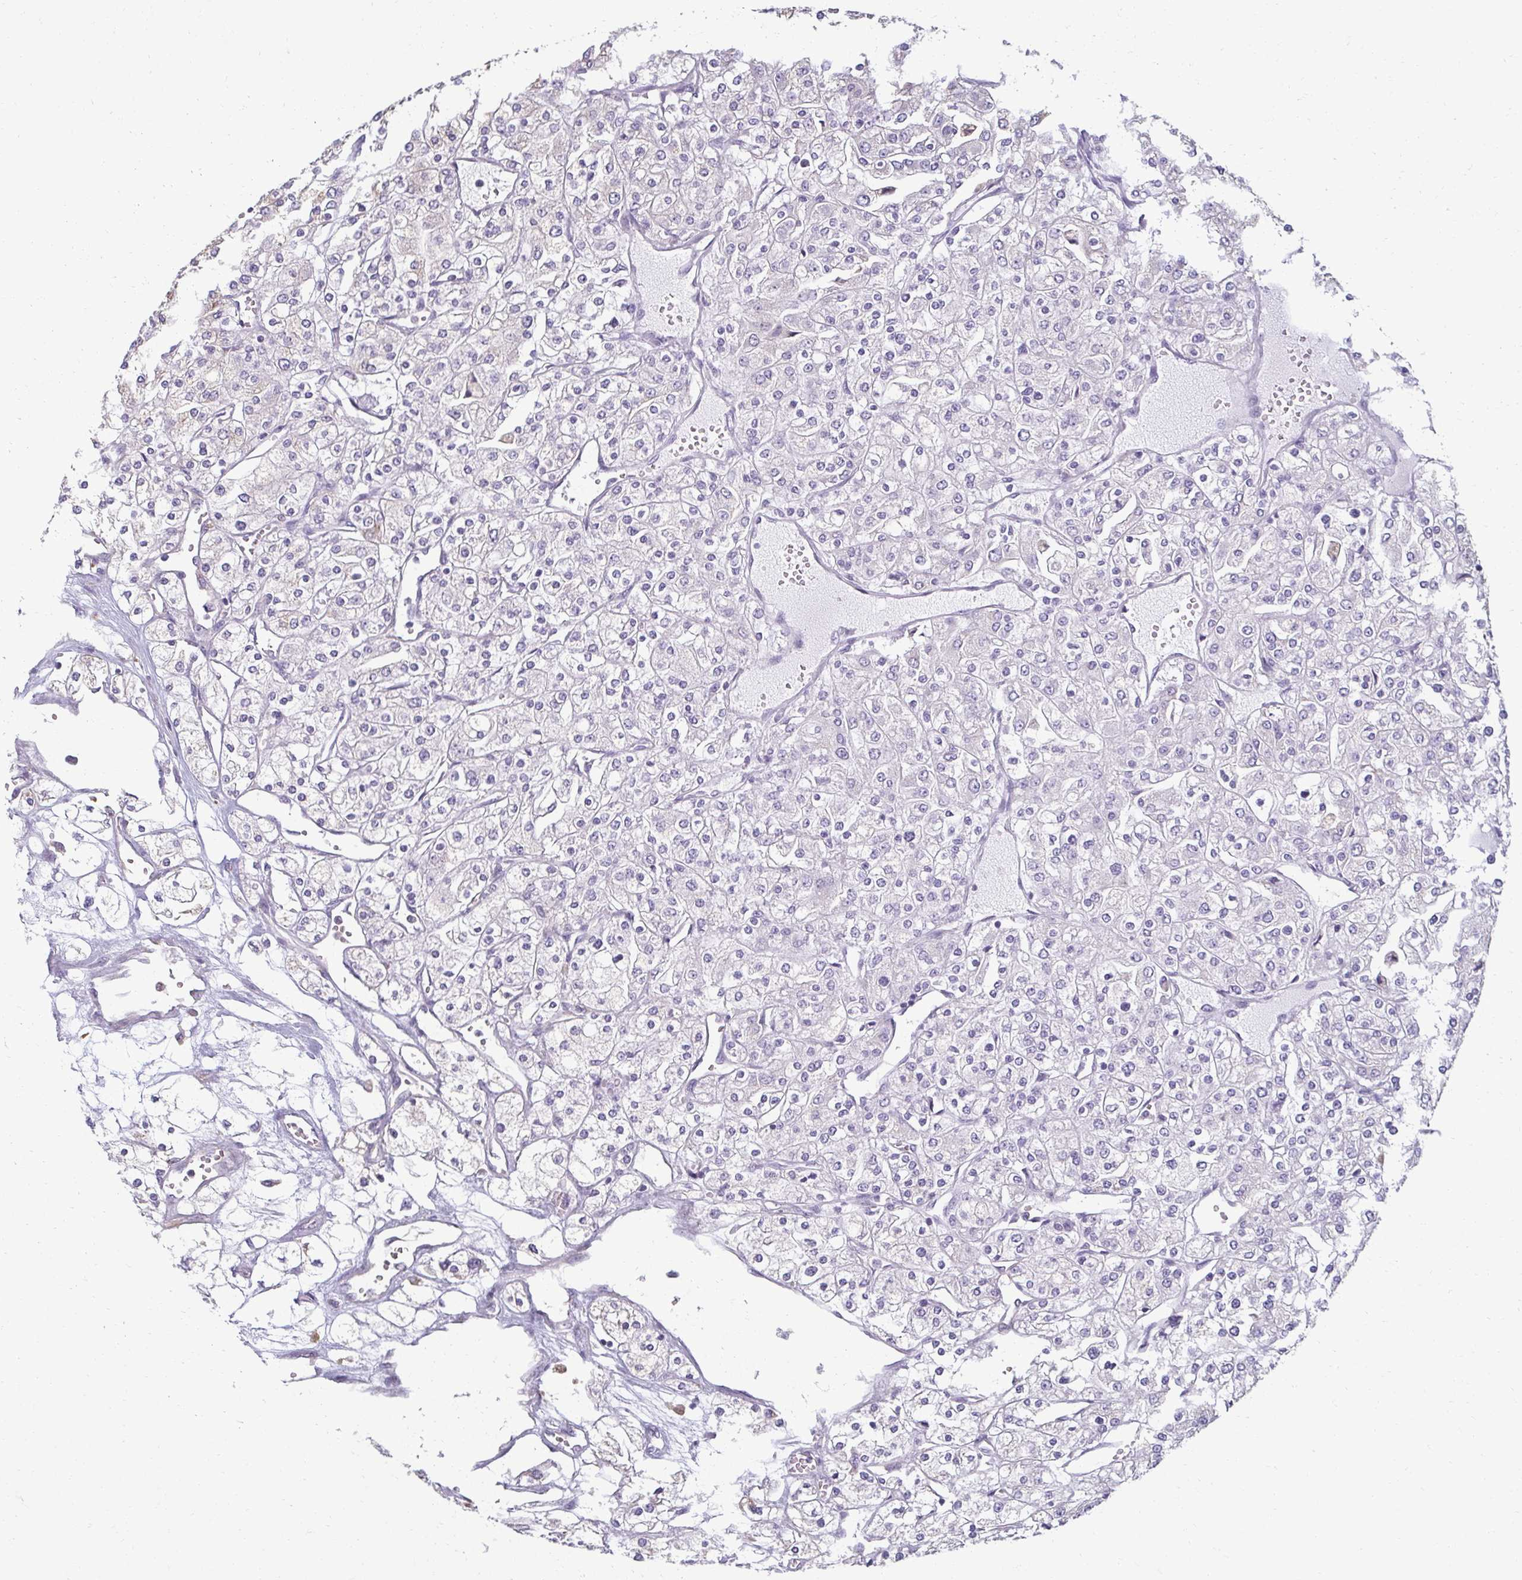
{"staining": {"intensity": "negative", "quantity": "none", "location": "none"}, "tissue": "renal cancer", "cell_type": "Tumor cells", "image_type": "cancer", "snomed": [{"axis": "morphology", "description": "Adenocarcinoma, NOS"}, {"axis": "topography", "description": "Kidney"}], "caption": "Immunohistochemical staining of human renal cancer (adenocarcinoma) shows no significant staining in tumor cells.", "gene": "PDE2A", "patient": {"sex": "male", "age": 80}}